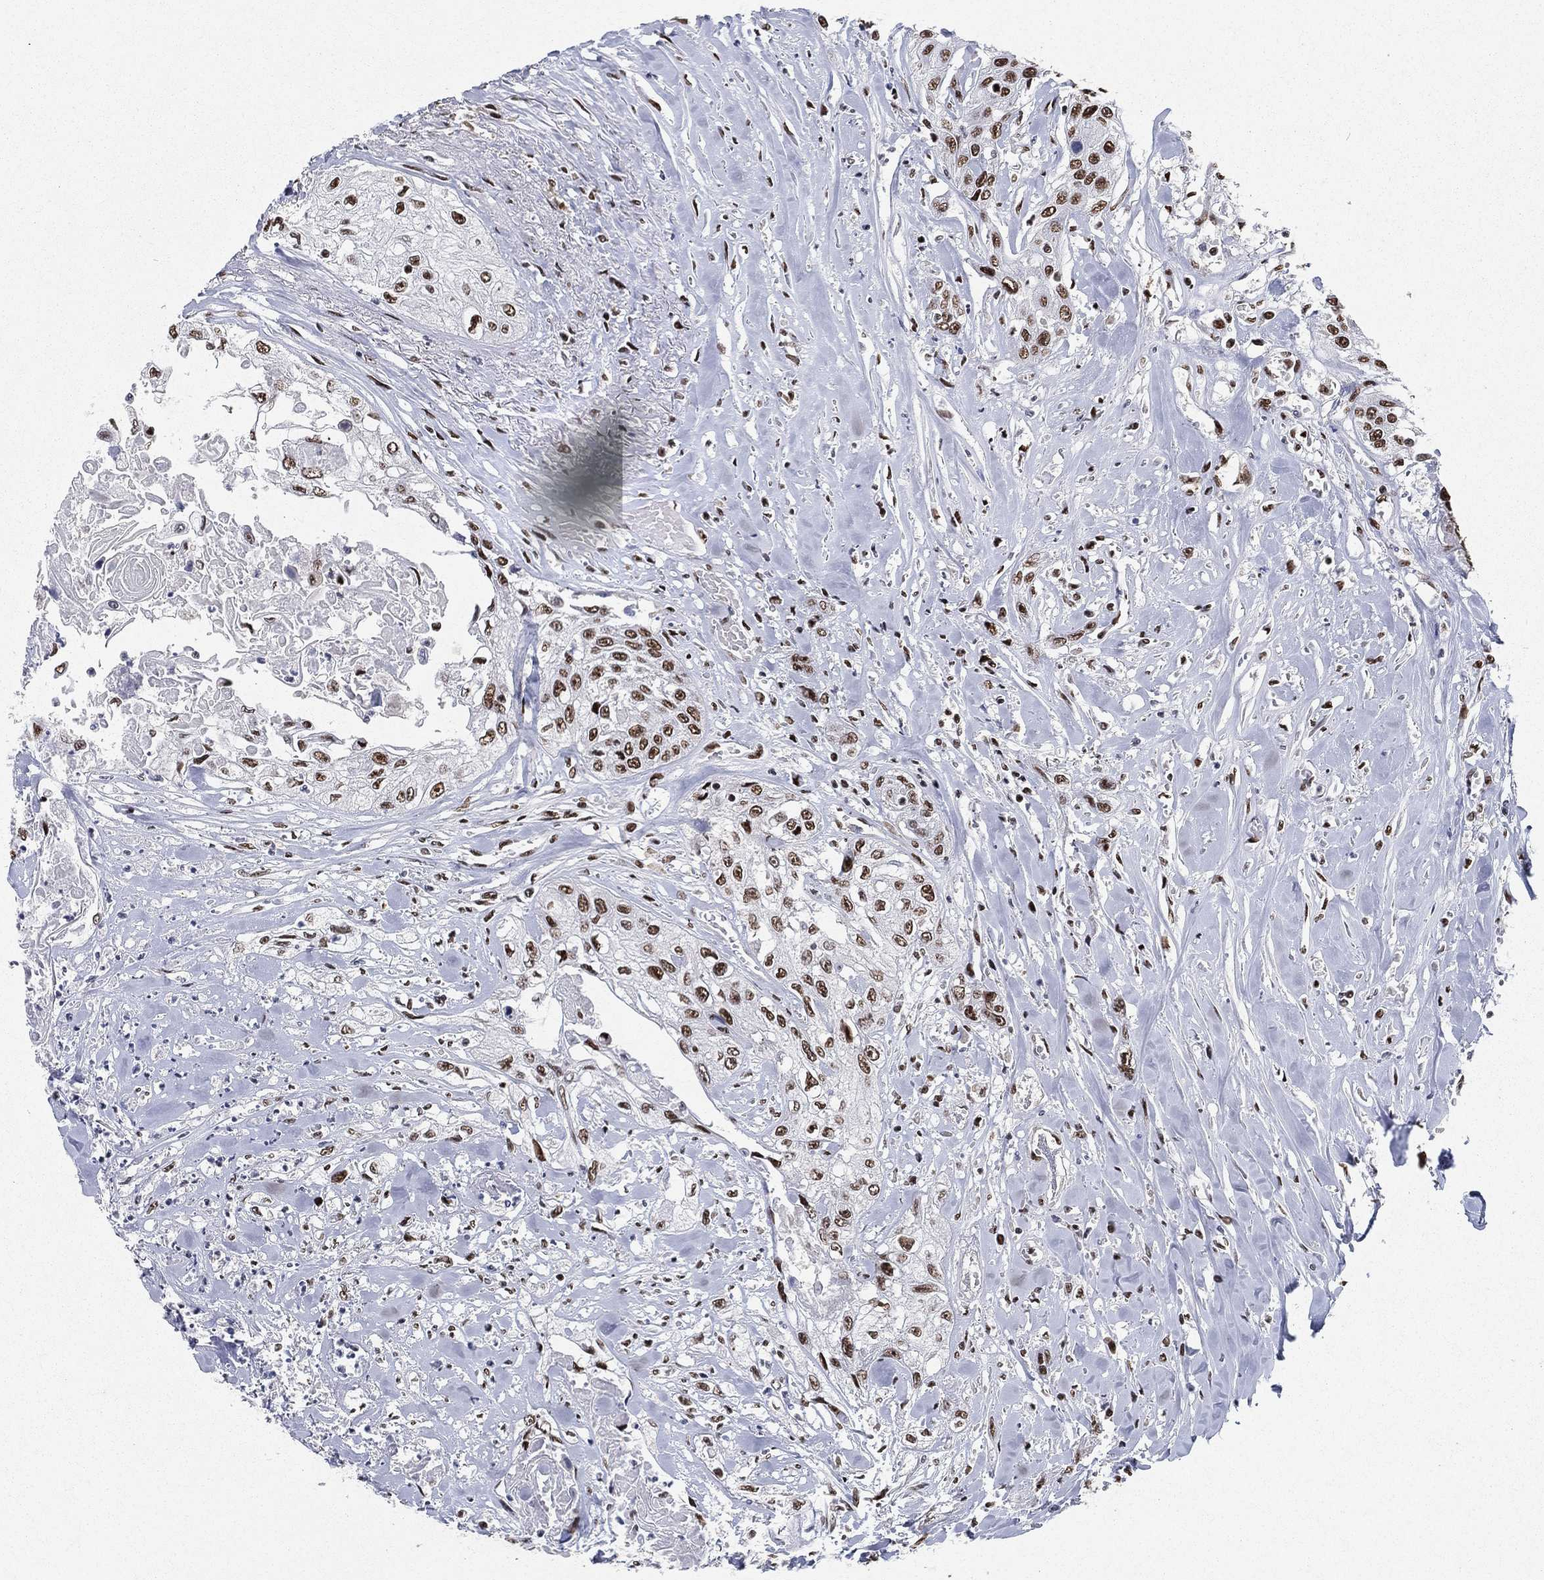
{"staining": {"intensity": "moderate", "quantity": ">75%", "location": "nuclear"}, "tissue": "head and neck cancer", "cell_type": "Tumor cells", "image_type": "cancer", "snomed": [{"axis": "morphology", "description": "Normal tissue, NOS"}, {"axis": "morphology", "description": "Squamous cell carcinoma, NOS"}, {"axis": "topography", "description": "Oral tissue"}, {"axis": "topography", "description": "Peripheral nerve tissue"}, {"axis": "topography", "description": "Head-Neck"}], "caption": "Head and neck cancer (squamous cell carcinoma) stained for a protein demonstrates moderate nuclear positivity in tumor cells.", "gene": "DDX27", "patient": {"sex": "female", "age": 59}}